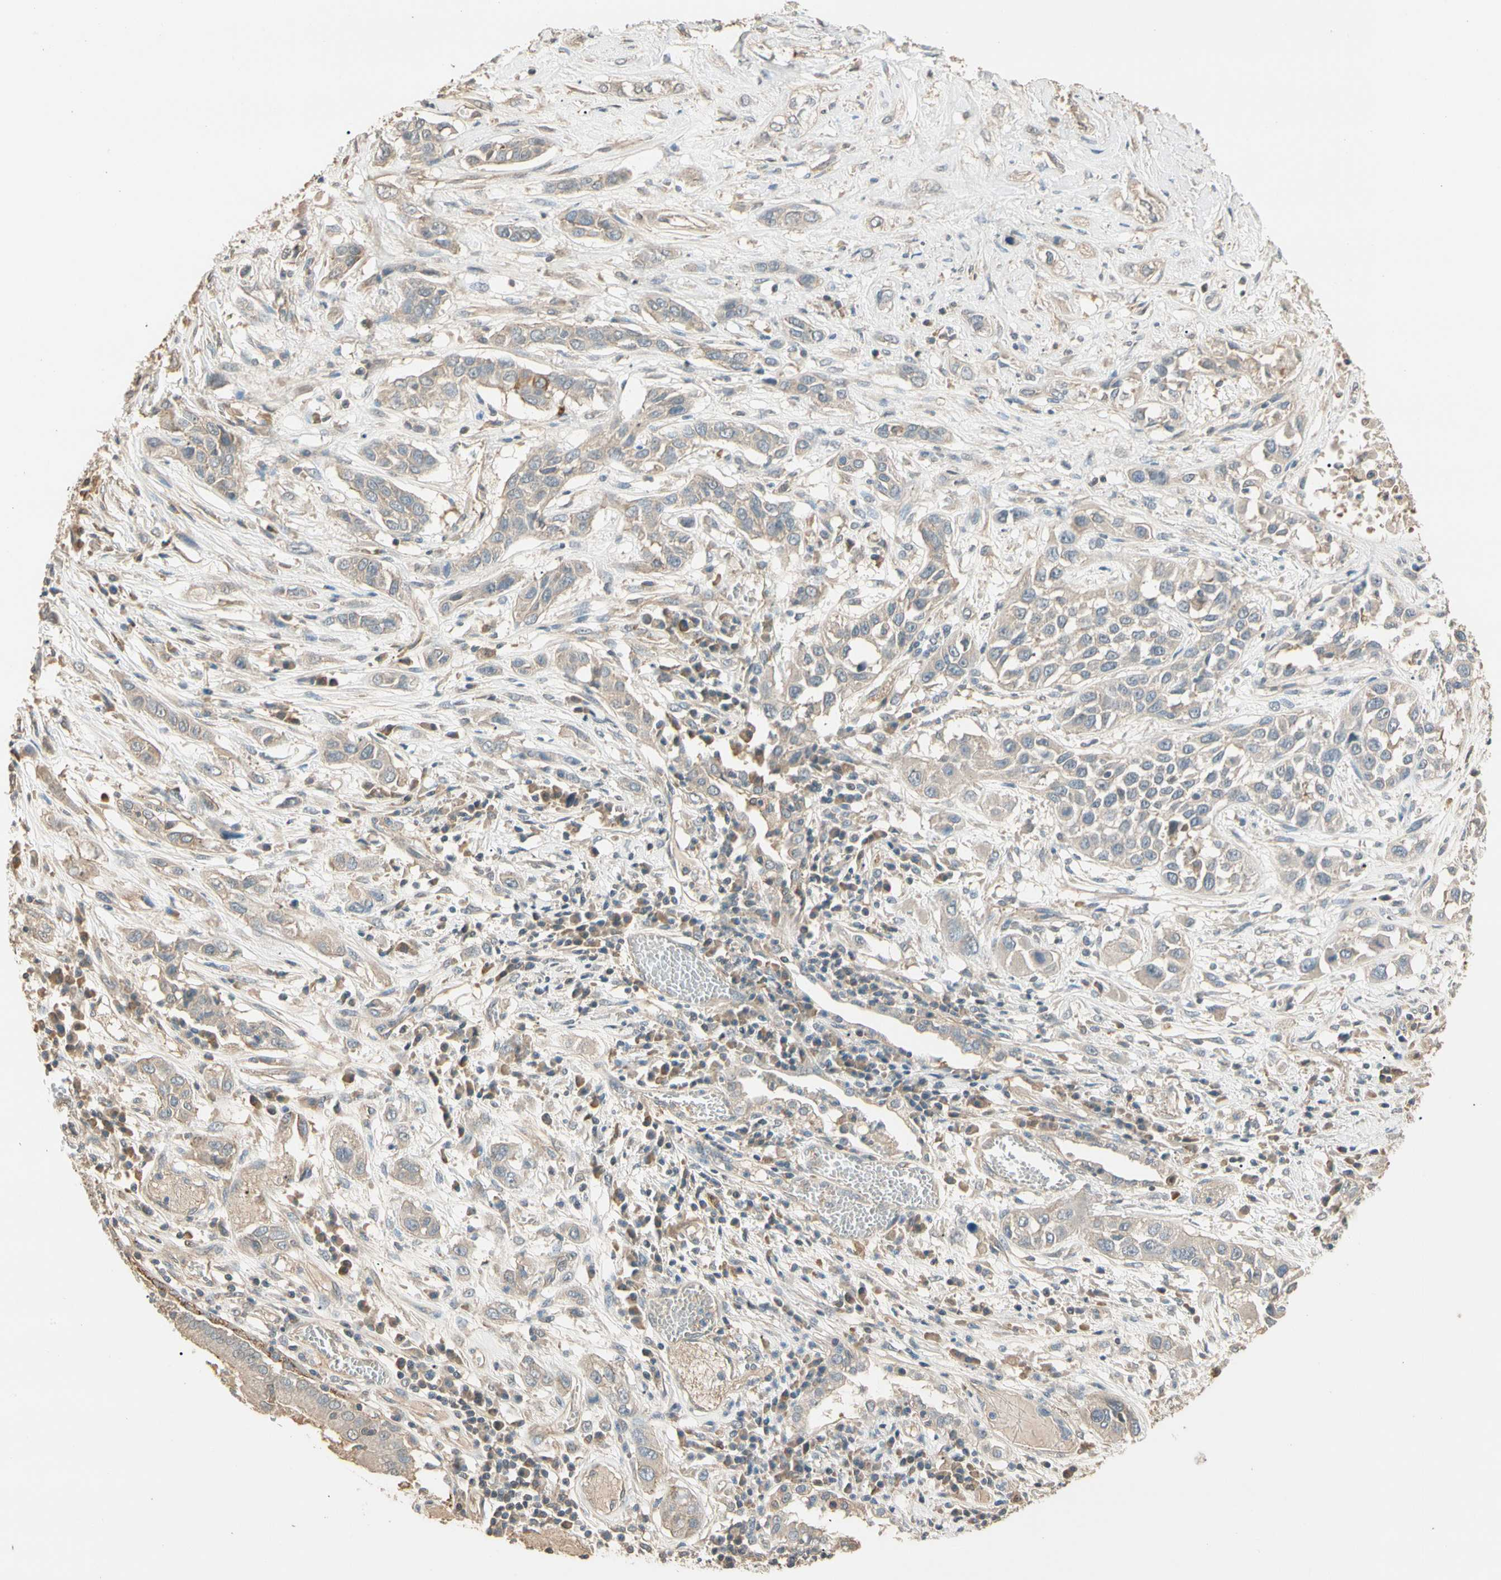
{"staining": {"intensity": "weak", "quantity": ">75%", "location": "cytoplasmic/membranous"}, "tissue": "lung cancer", "cell_type": "Tumor cells", "image_type": "cancer", "snomed": [{"axis": "morphology", "description": "Squamous cell carcinoma, NOS"}, {"axis": "topography", "description": "Lung"}], "caption": "A brown stain highlights weak cytoplasmic/membranous staining of a protein in squamous cell carcinoma (lung) tumor cells. The staining was performed using DAB (3,3'-diaminobenzidine) to visualize the protein expression in brown, while the nuclei were stained in blue with hematoxylin (Magnification: 20x).", "gene": "CDH6", "patient": {"sex": "male", "age": 71}}